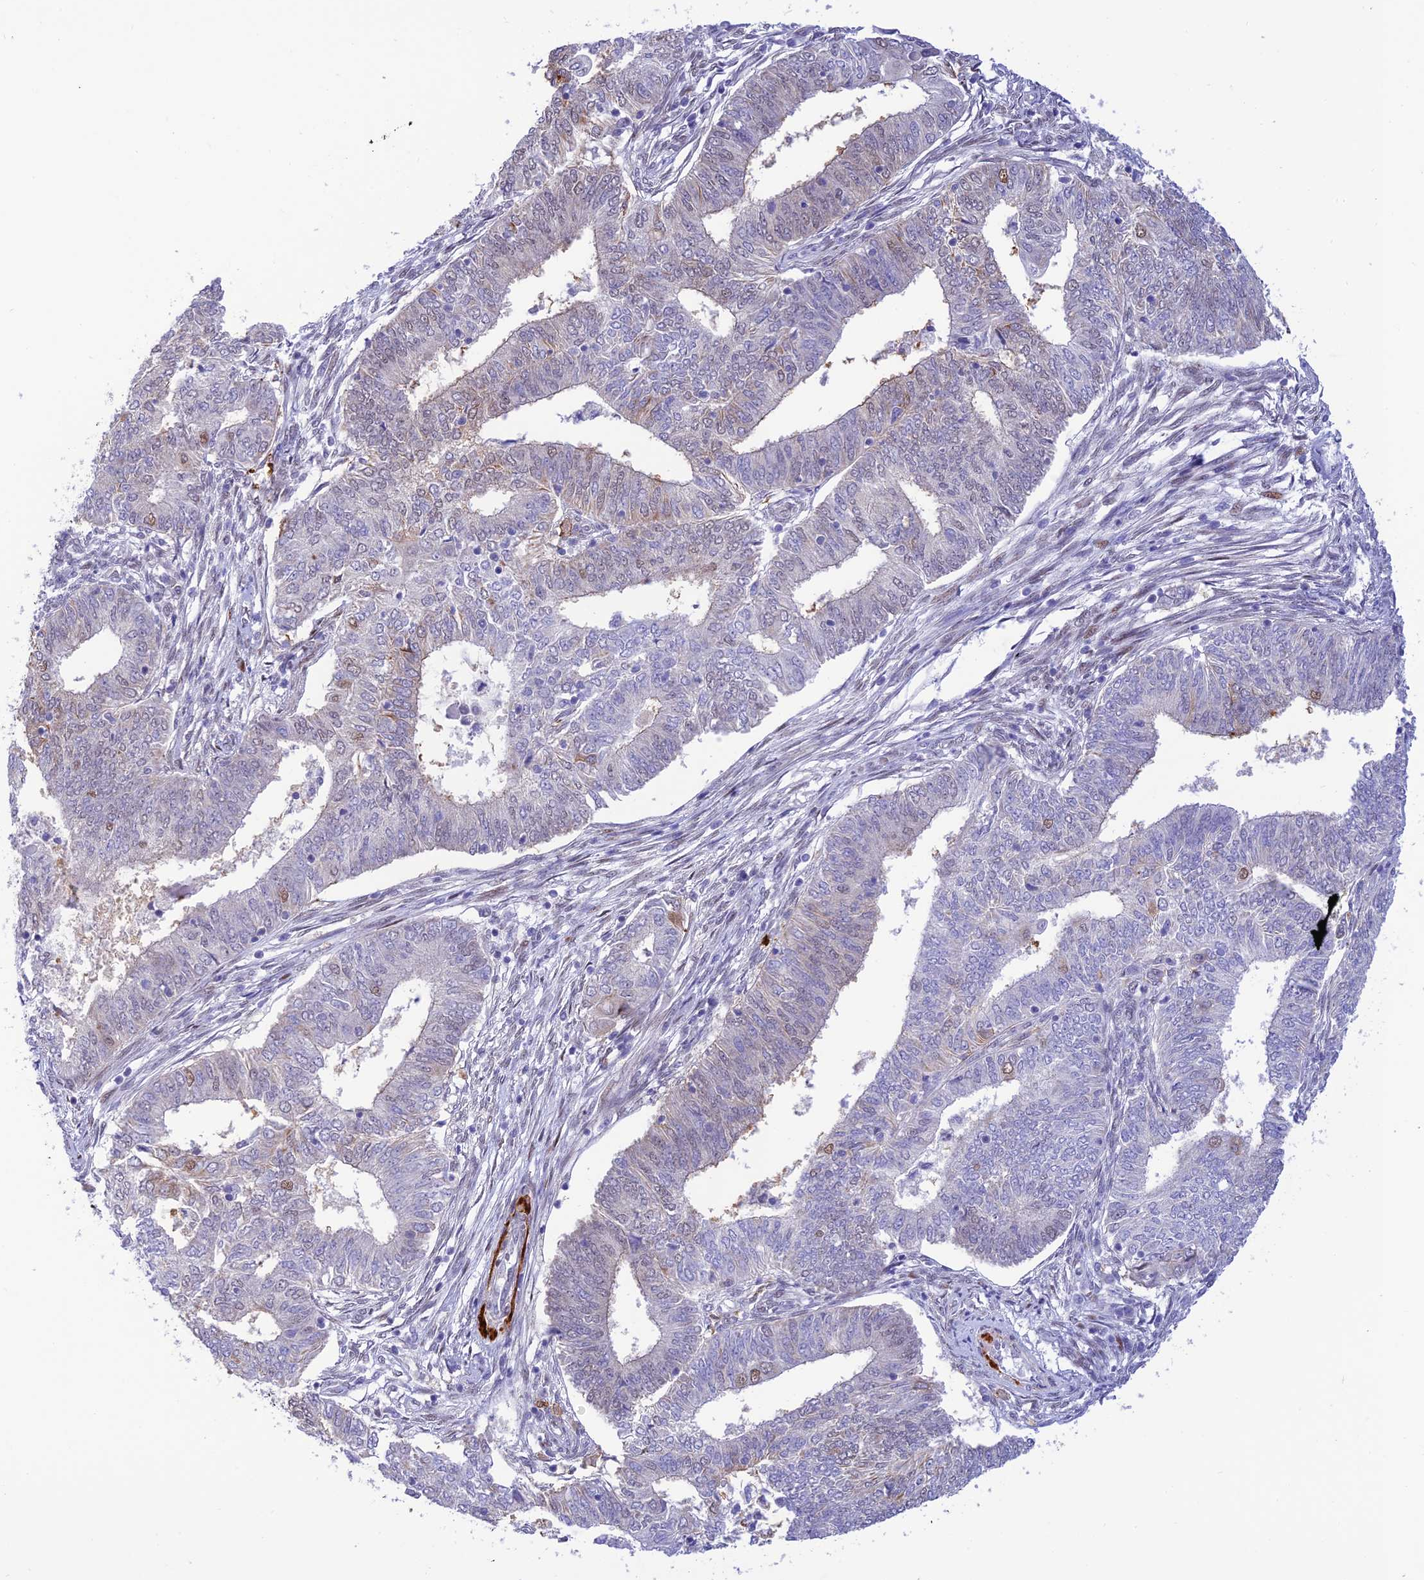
{"staining": {"intensity": "weak", "quantity": "<25%", "location": "cytoplasmic/membranous"}, "tissue": "endometrial cancer", "cell_type": "Tumor cells", "image_type": "cancer", "snomed": [{"axis": "morphology", "description": "Adenocarcinoma, NOS"}, {"axis": "topography", "description": "Endometrium"}], "caption": "This photomicrograph is of endometrial cancer (adenocarcinoma) stained with IHC to label a protein in brown with the nuclei are counter-stained blue. There is no positivity in tumor cells.", "gene": "WDR55", "patient": {"sex": "female", "age": 62}}